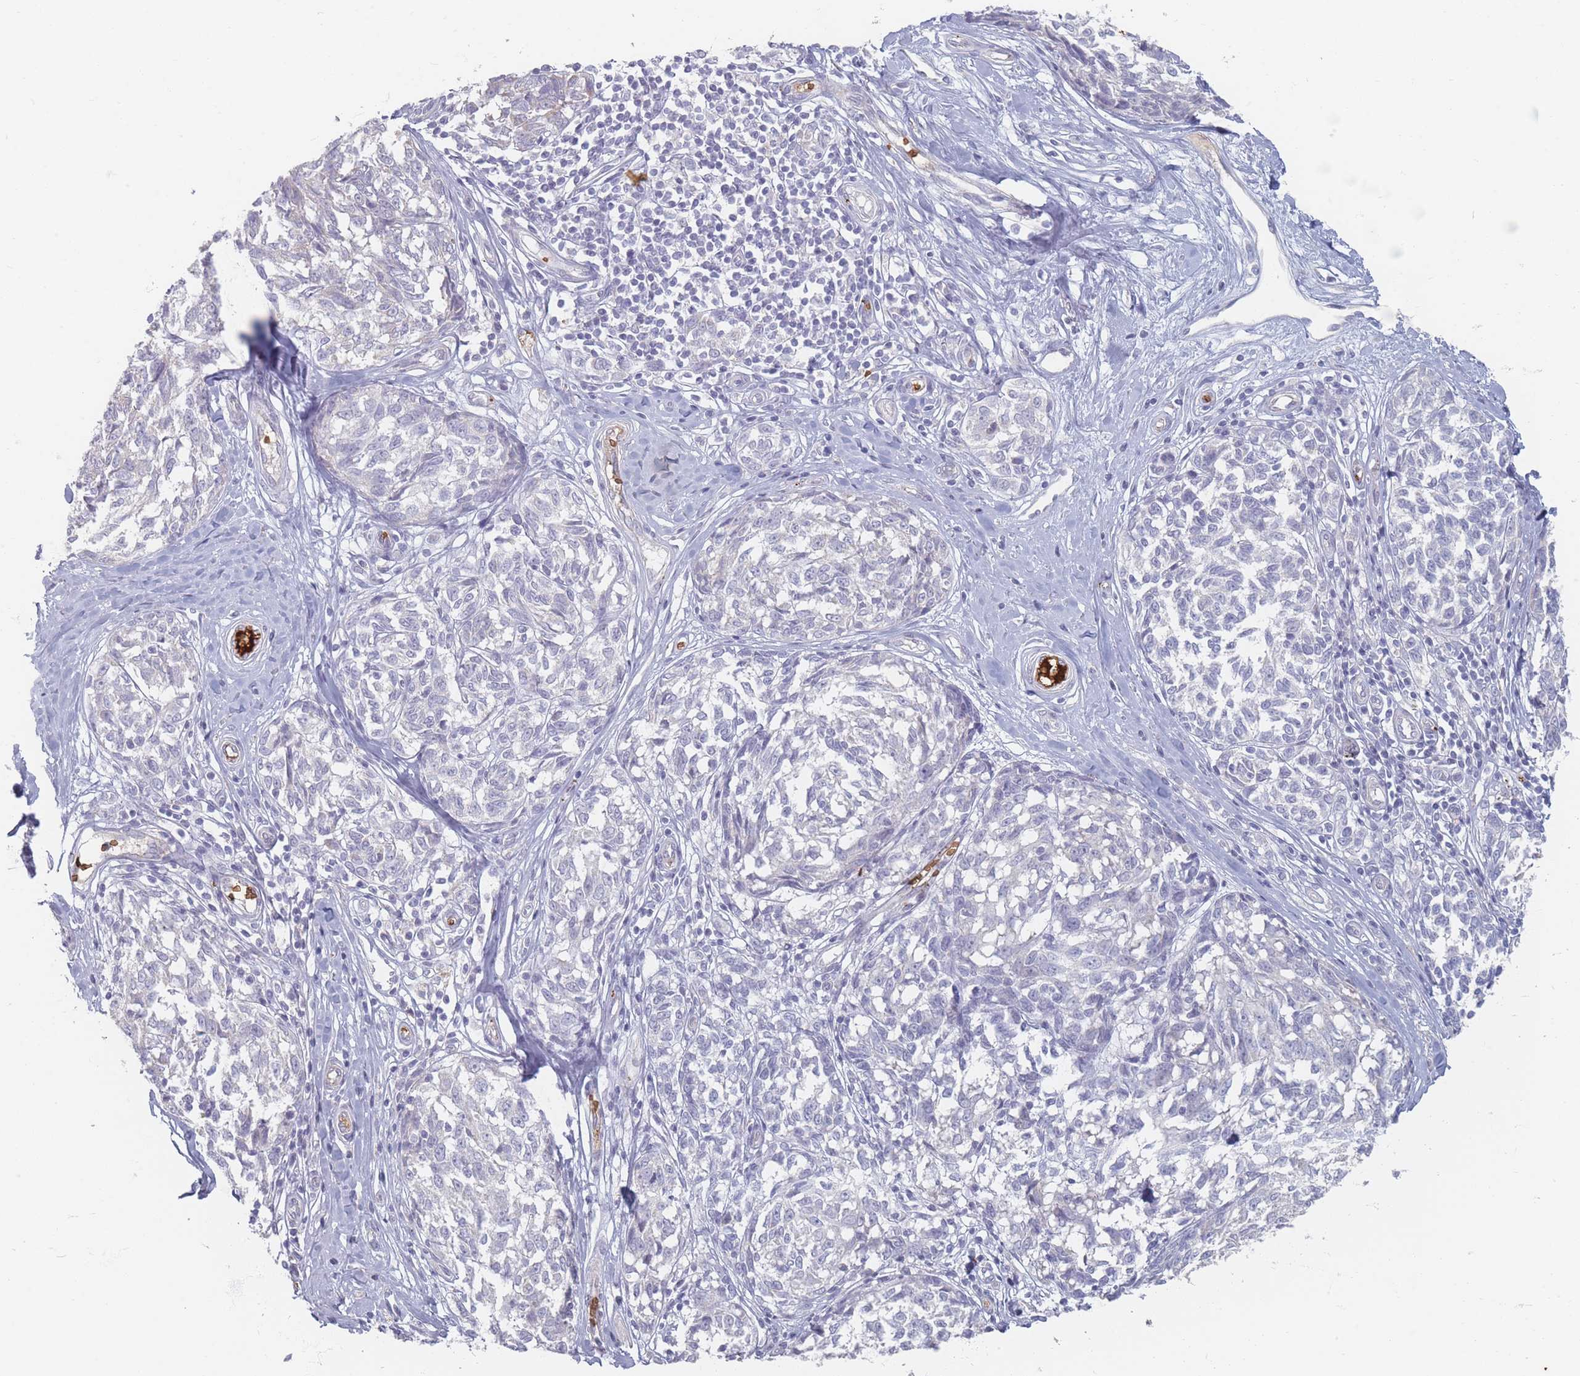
{"staining": {"intensity": "negative", "quantity": "none", "location": "none"}, "tissue": "melanoma", "cell_type": "Tumor cells", "image_type": "cancer", "snomed": [{"axis": "morphology", "description": "Normal tissue, NOS"}, {"axis": "morphology", "description": "Malignant melanoma, NOS"}, {"axis": "topography", "description": "Skin"}], "caption": "Immunohistochemical staining of human malignant melanoma reveals no significant expression in tumor cells.", "gene": "SLC2A6", "patient": {"sex": "female", "age": 64}}